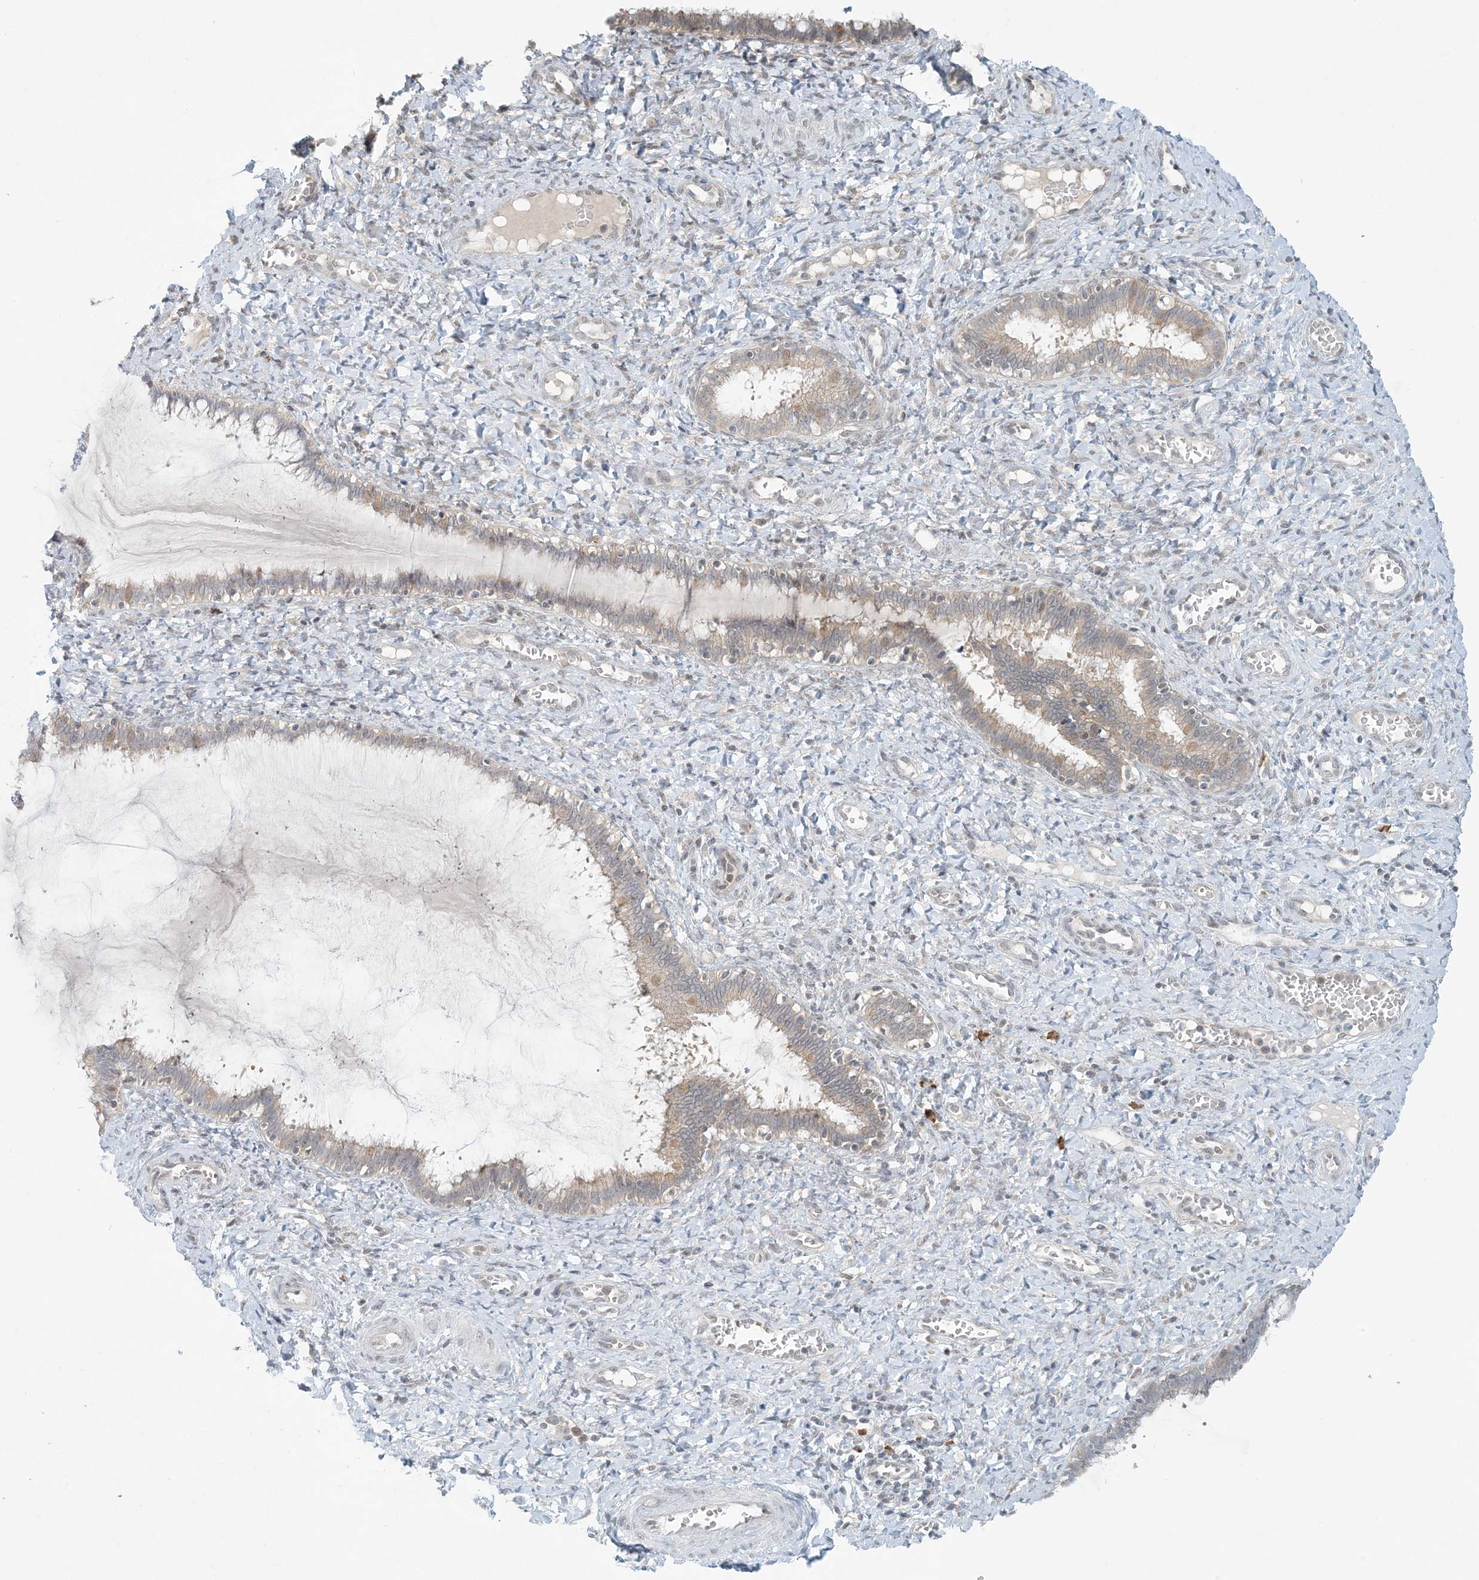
{"staining": {"intensity": "weak", "quantity": "25%-75%", "location": "cytoplasmic/membranous"}, "tissue": "cervix", "cell_type": "Glandular cells", "image_type": "normal", "snomed": [{"axis": "morphology", "description": "Normal tissue, NOS"}, {"axis": "morphology", "description": "Adenocarcinoma, NOS"}, {"axis": "topography", "description": "Cervix"}], "caption": "Glandular cells display weak cytoplasmic/membranous positivity in about 25%-75% of cells in unremarkable cervix.", "gene": "OBI1", "patient": {"sex": "female", "age": 29}}